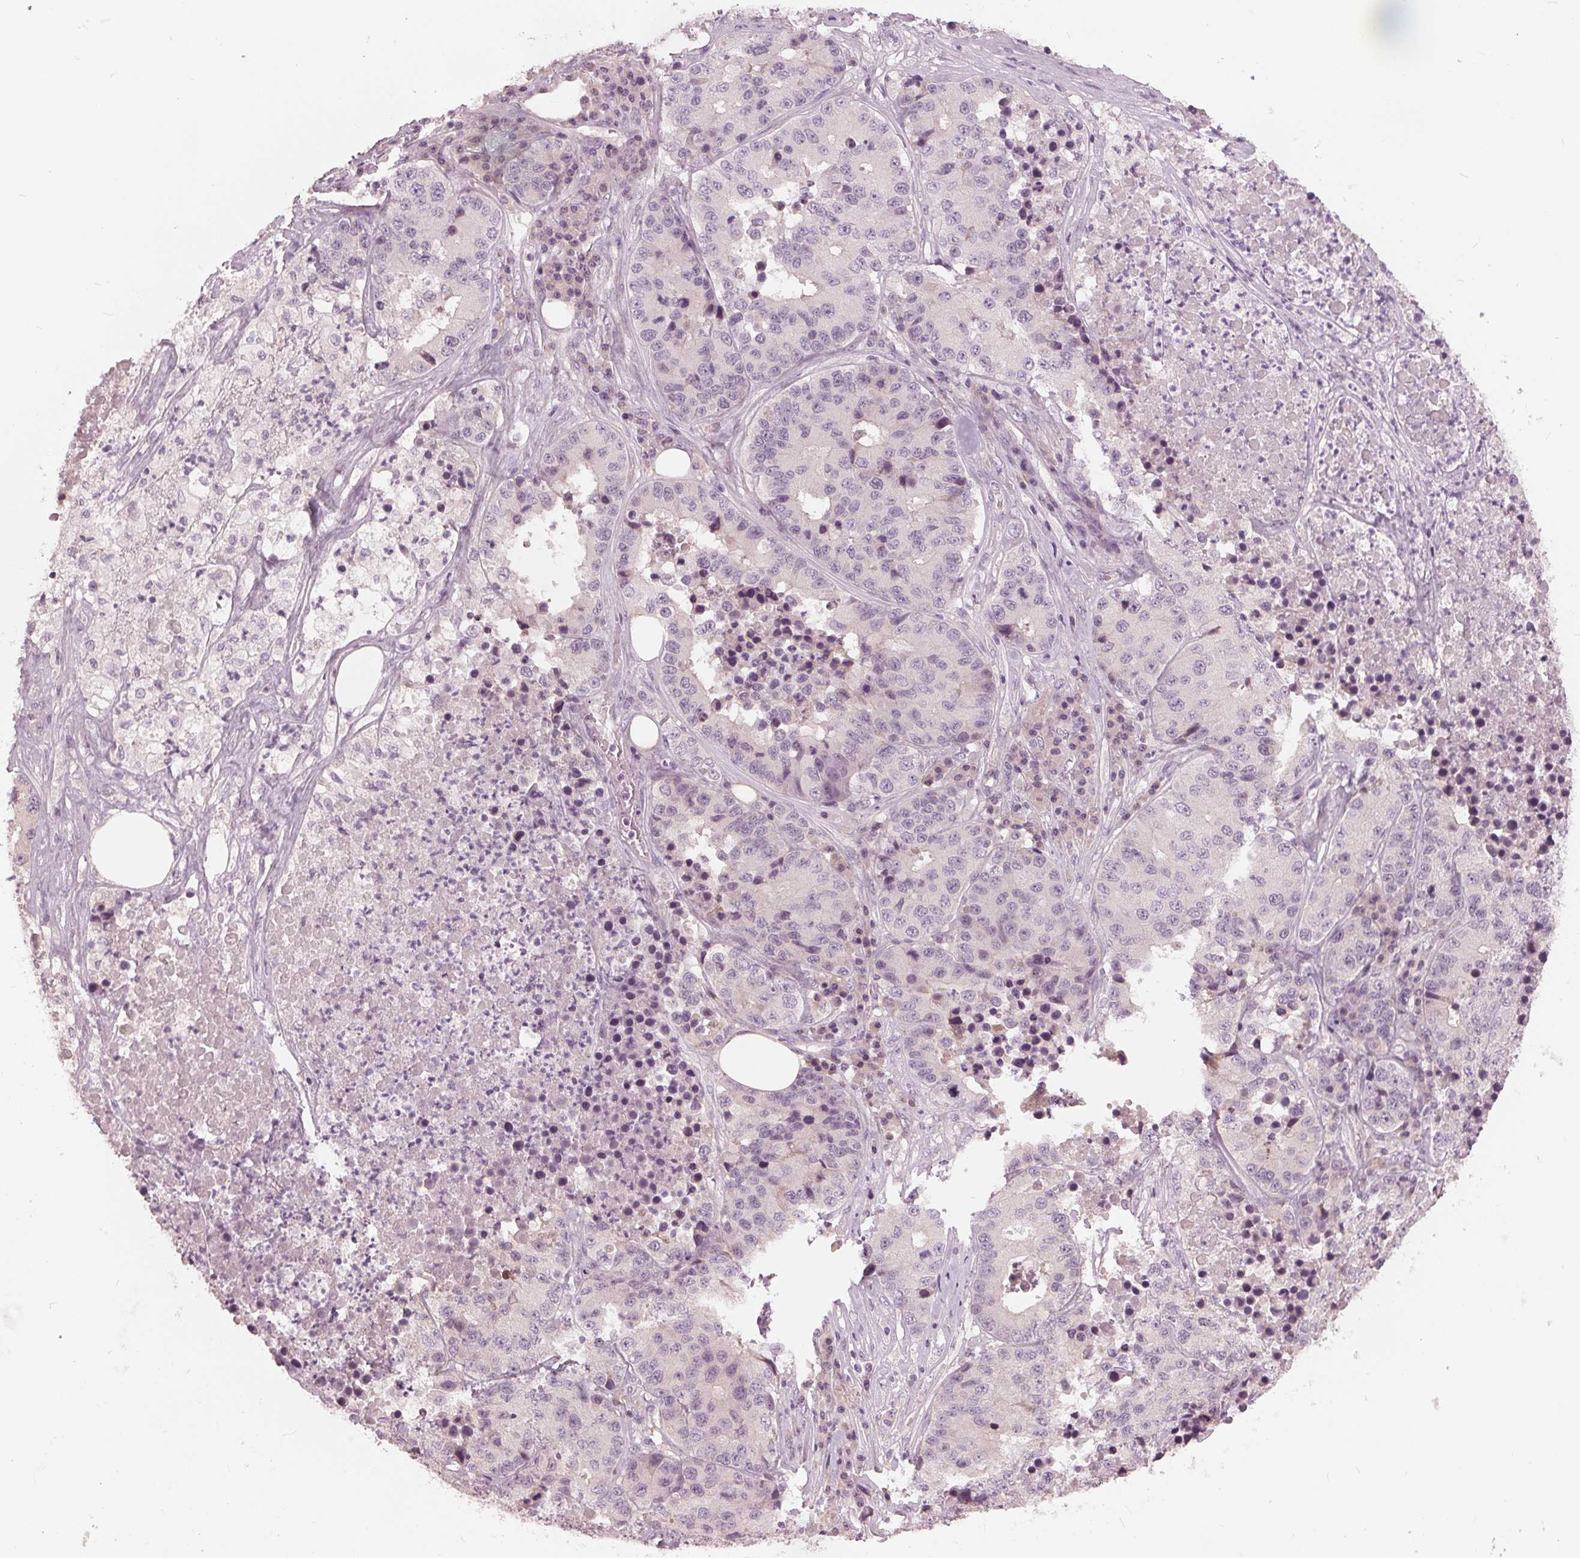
{"staining": {"intensity": "negative", "quantity": "none", "location": "none"}, "tissue": "stomach cancer", "cell_type": "Tumor cells", "image_type": "cancer", "snomed": [{"axis": "morphology", "description": "Adenocarcinoma, NOS"}, {"axis": "topography", "description": "Stomach"}], "caption": "A micrograph of human stomach cancer is negative for staining in tumor cells.", "gene": "KLK13", "patient": {"sex": "male", "age": 71}}